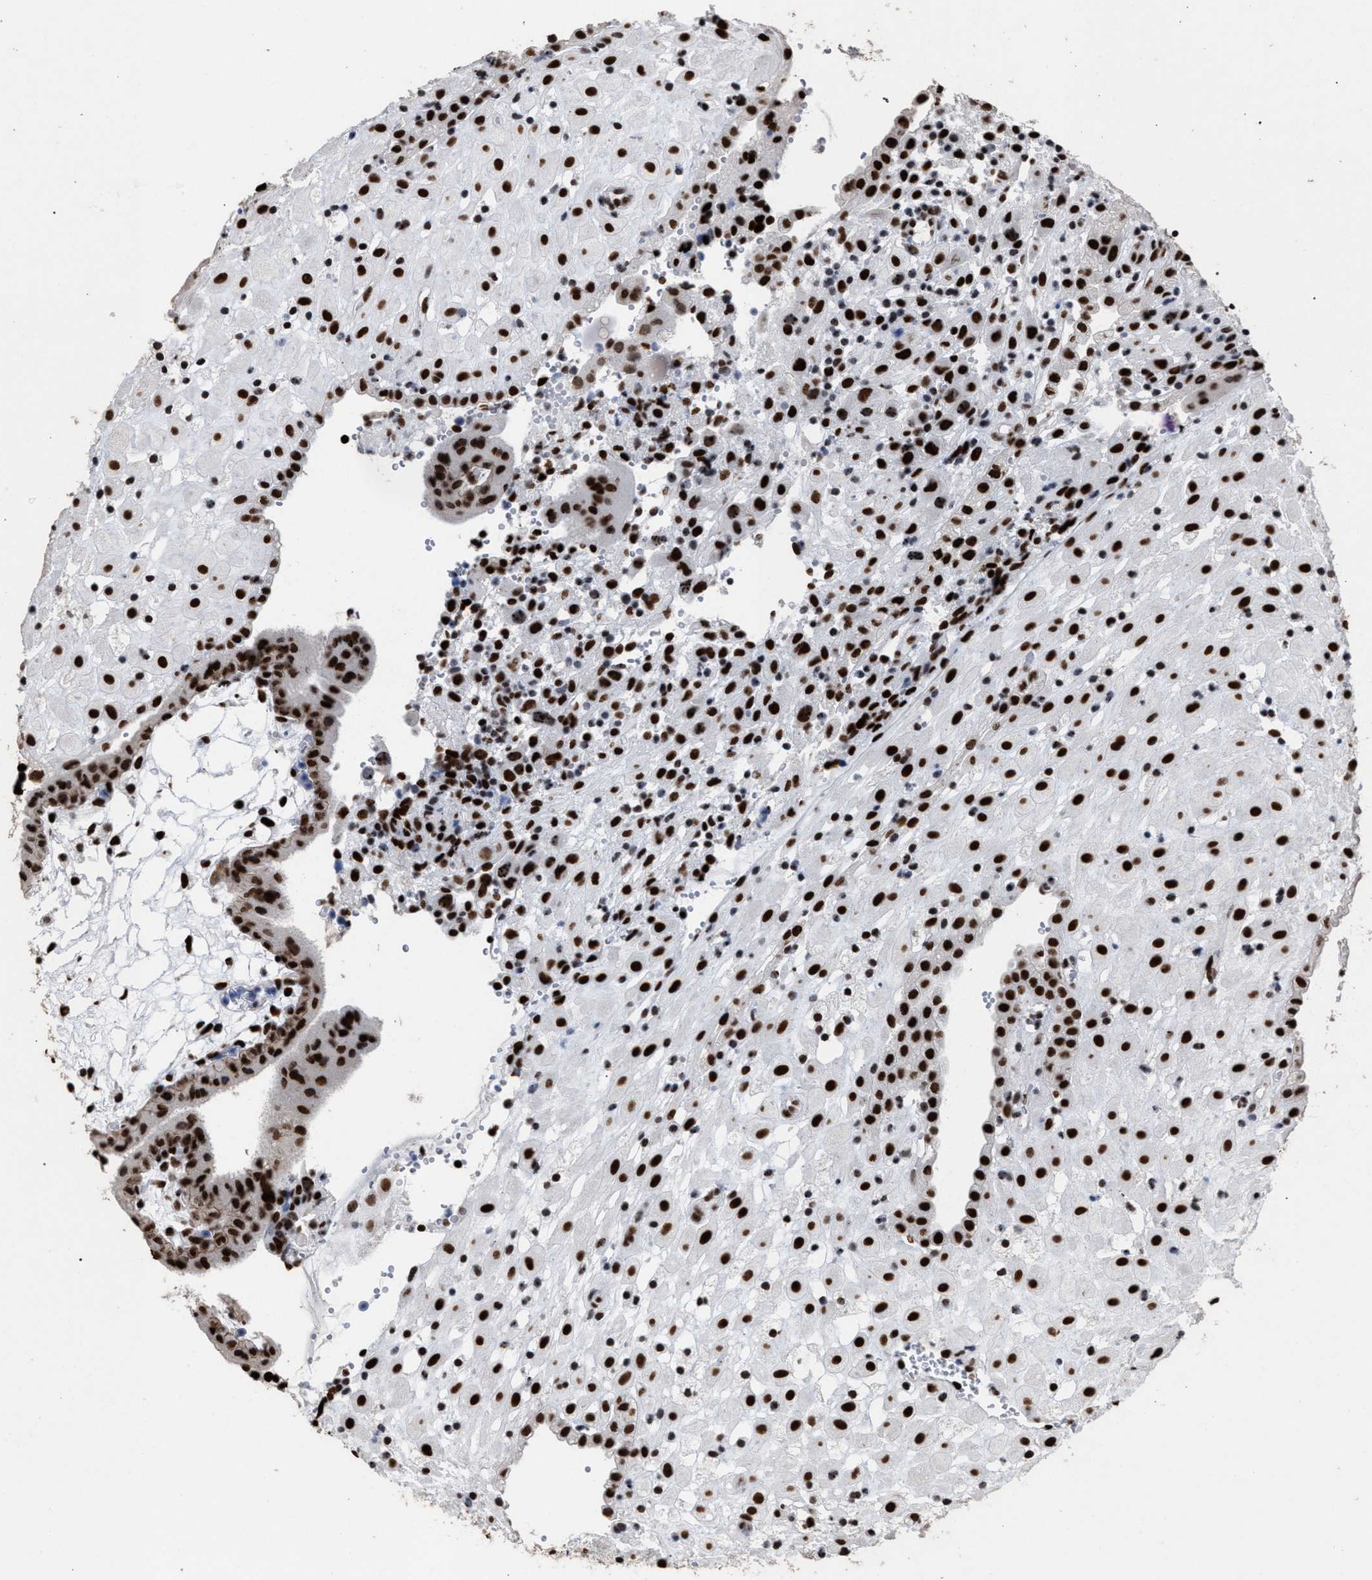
{"staining": {"intensity": "strong", "quantity": ">75%", "location": "nuclear"}, "tissue": "placenta", "cell_type": "Decidual cells", "image_type": "normal", "snomed": [{"axis": "morphology", "description": "Normal tissue, NOS"}, {"axis": "topography", "description": "Placenta"}], "caption": "An IHC photomicrograph of normal tissue is shown. Protein staining in brown labels strong nuclear positivity in placenta within decidual cells.", "gene": "TP53BP1", "patient": {"sex": "female", "age": 18}}